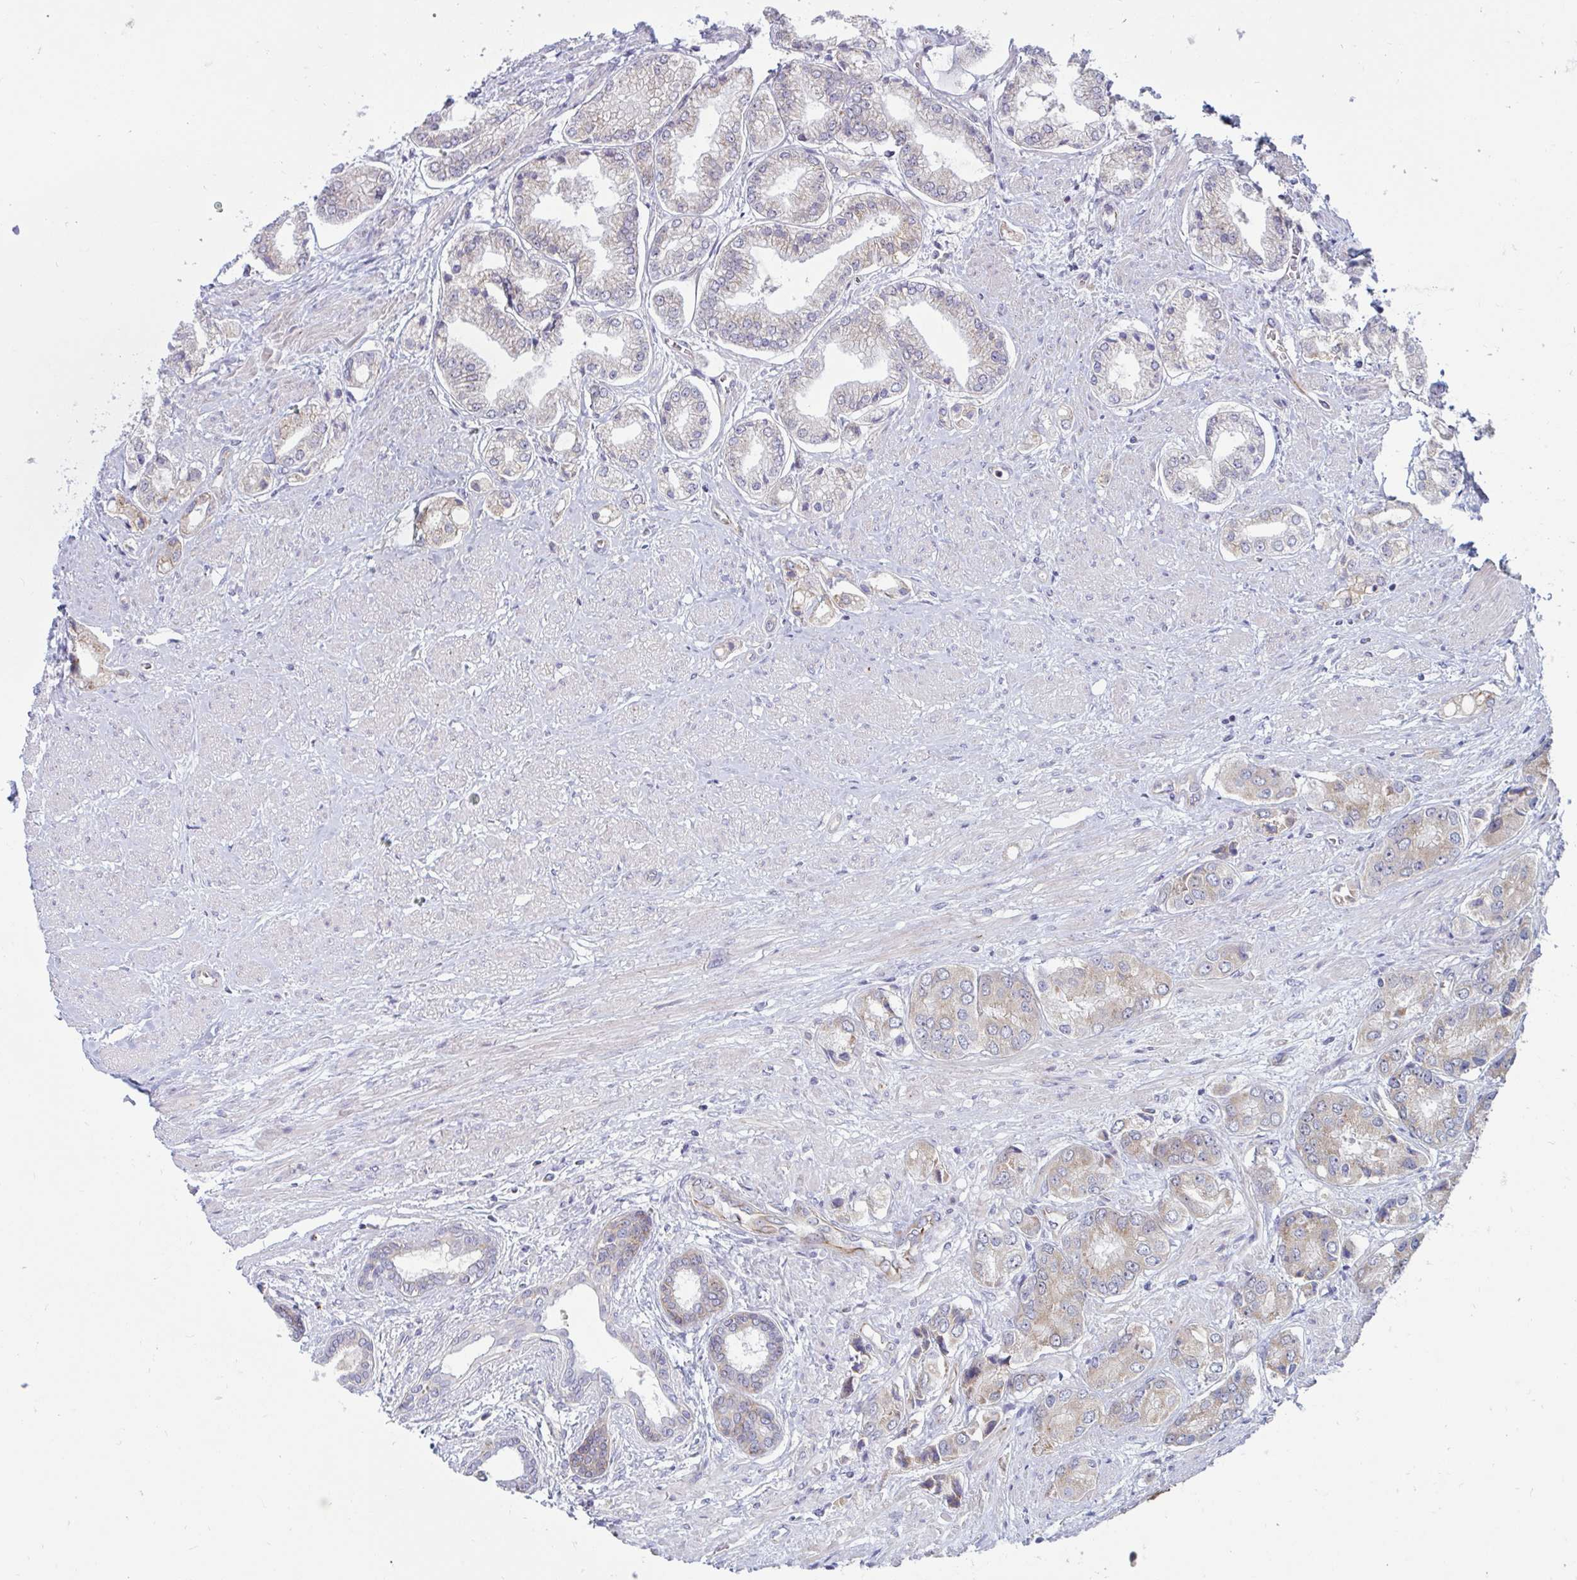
{"staining": {"intensity": "weak", "quantity": "25%-75%", "location": "cytoplasmic/membranous"}, "tissue": "prostate cancer", "cell_type": "Tumor cells", "image_type": "cancer", "snomed": [{"axis": "morphology", "description": "Adenocarcinoma, Low grade"}, {"axis": "topography", "description": "Prostate"}], "caption": "IHC histopathology image of prostate adenocarcinoma (low-grade) stained for a protein (brown), which shows low levels of weak cytoplasmic/membranous staining in approximately 25%-75% of tumor cells.", "gene": "SLC9A6", "patient": {"sex": "male", "age": 69}}